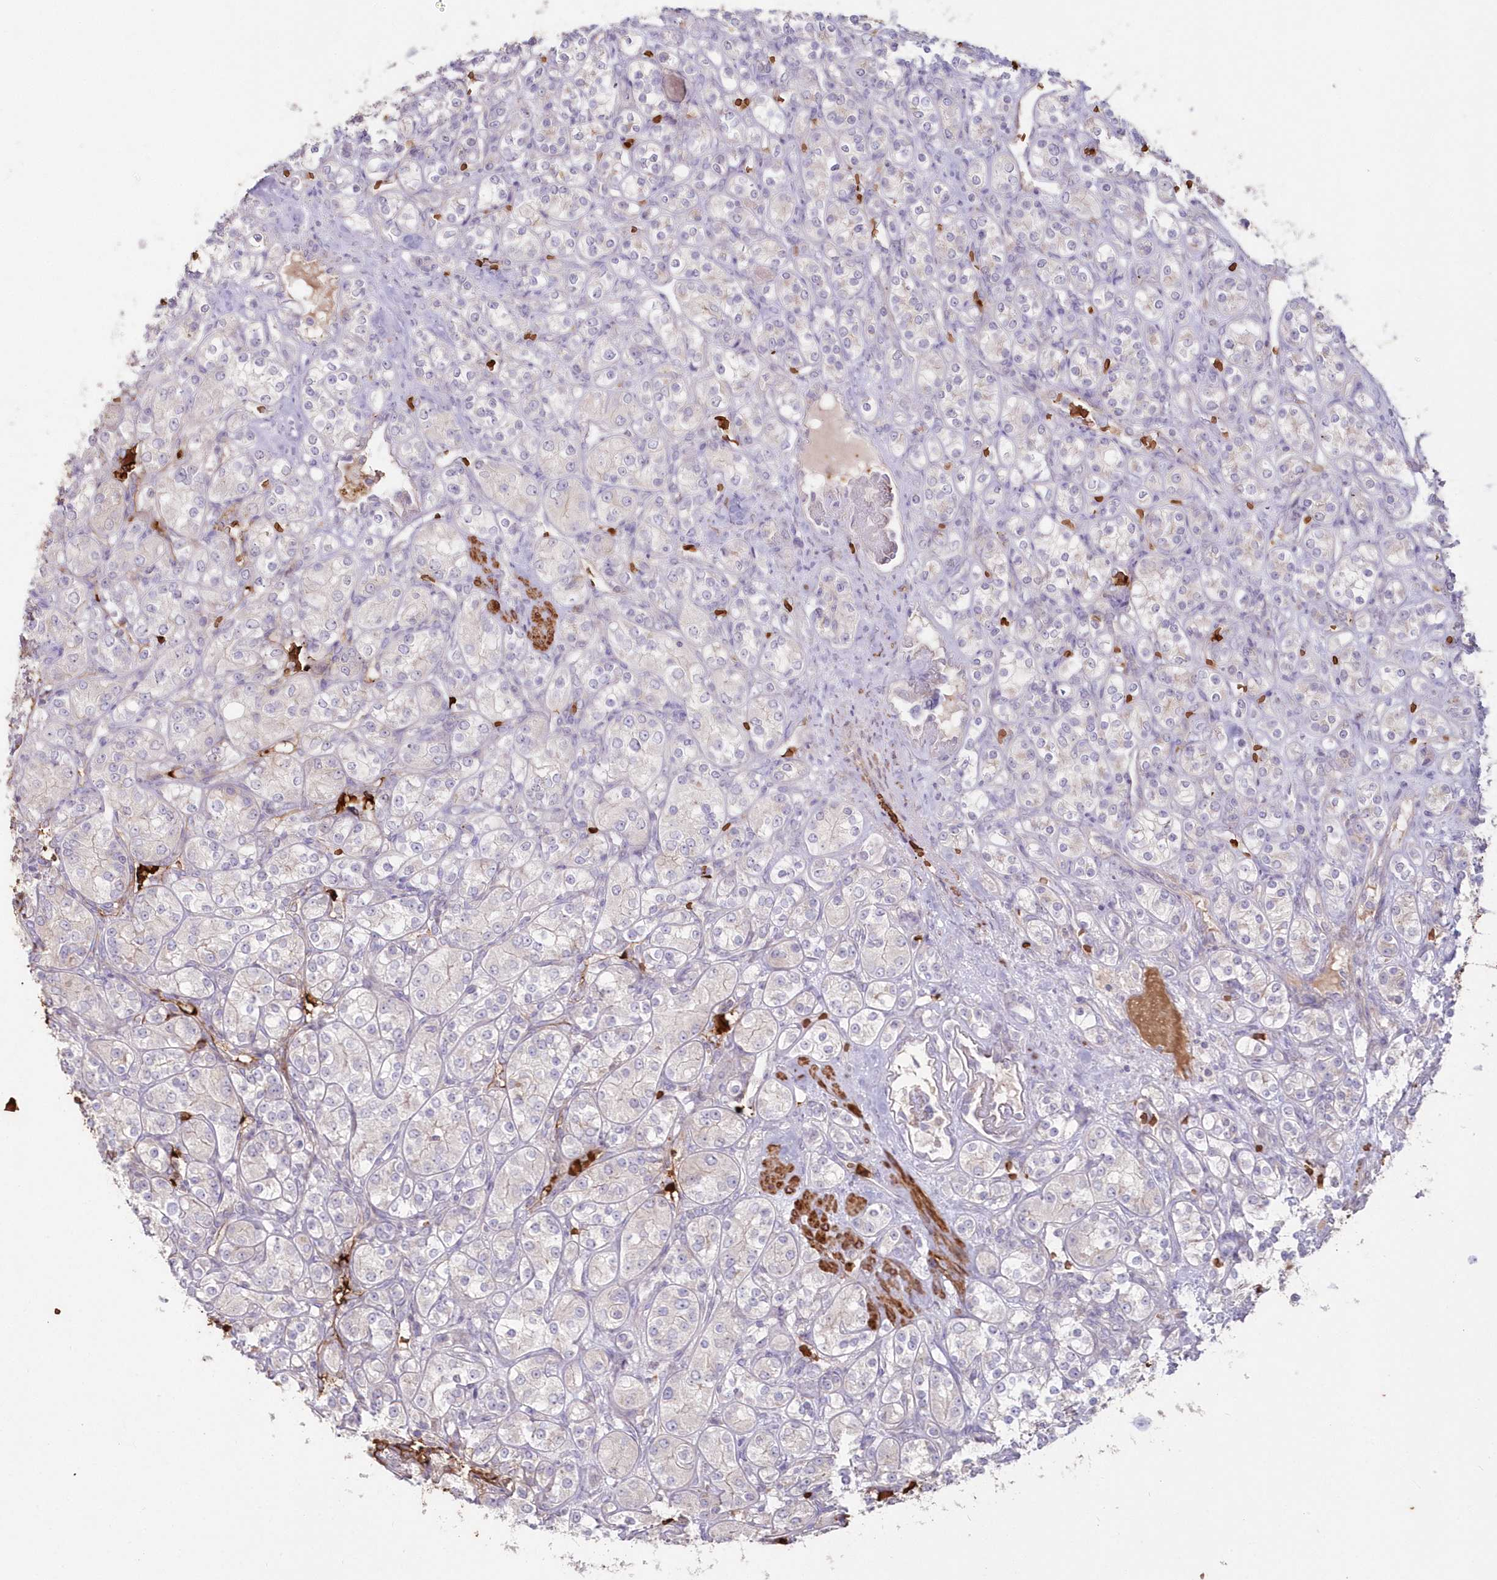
{"staining": {"intensity": "negative", "quantity": "none", "location": "none"}, "tissue": "renal cancer", "cell_type": "Tumor cells", "image_type": "cancer", "snomed": [{"axis": "morphology", "description": "Adenocarcinoma, NOS"}, {"axis": "topography", "description": "Kidney"}], "caption": "A high-resolution photomicrograph shows immunohistochemistry staining of renal adenocarcinoma, which reveals no significant staining in tumor cells.", "gene": "SERINC1", "patient": {"sex": "male", "age": 77}}